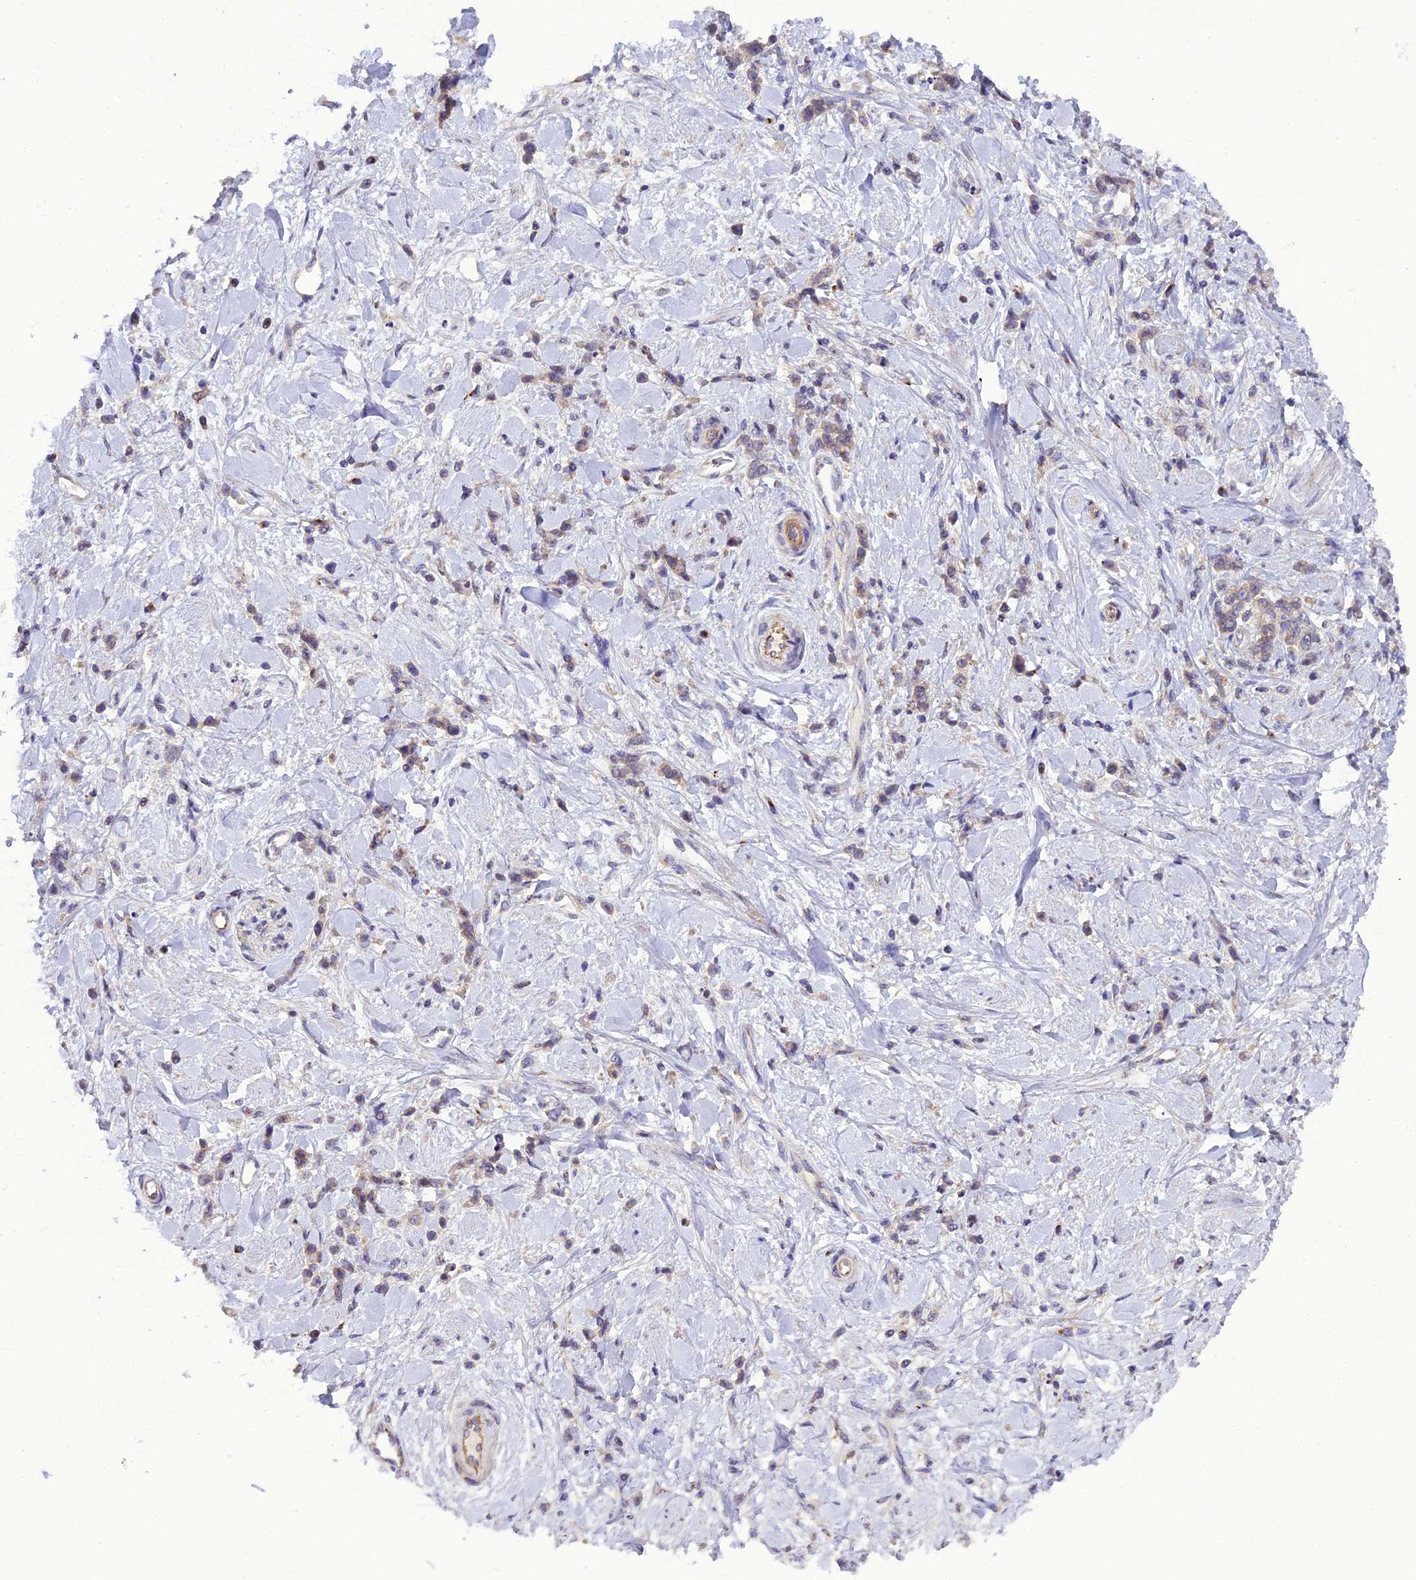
{"staining": {"intensity": "weak", "quantity": "25%-75%", "location": "cytoplasmic/membranous"}, "tissue": "stomach cancer", "cell_type": "Tumor cells", "image_type": "cancer", "snomed": [{"axis": "morphology", "description": "Adenocarcinoma, NOS"}, {"axis": "topography", "description": "Stomach"}], "caption": "Immunohistochemical staining of human stomach cancer (adenocarcinoma) displays low levels of weak cytoplasmic/membranous expression in approximately 25%-75% of tumor cells.", "gene": "GOLPH3", "patient": {"sex": "female", "age": 60}}